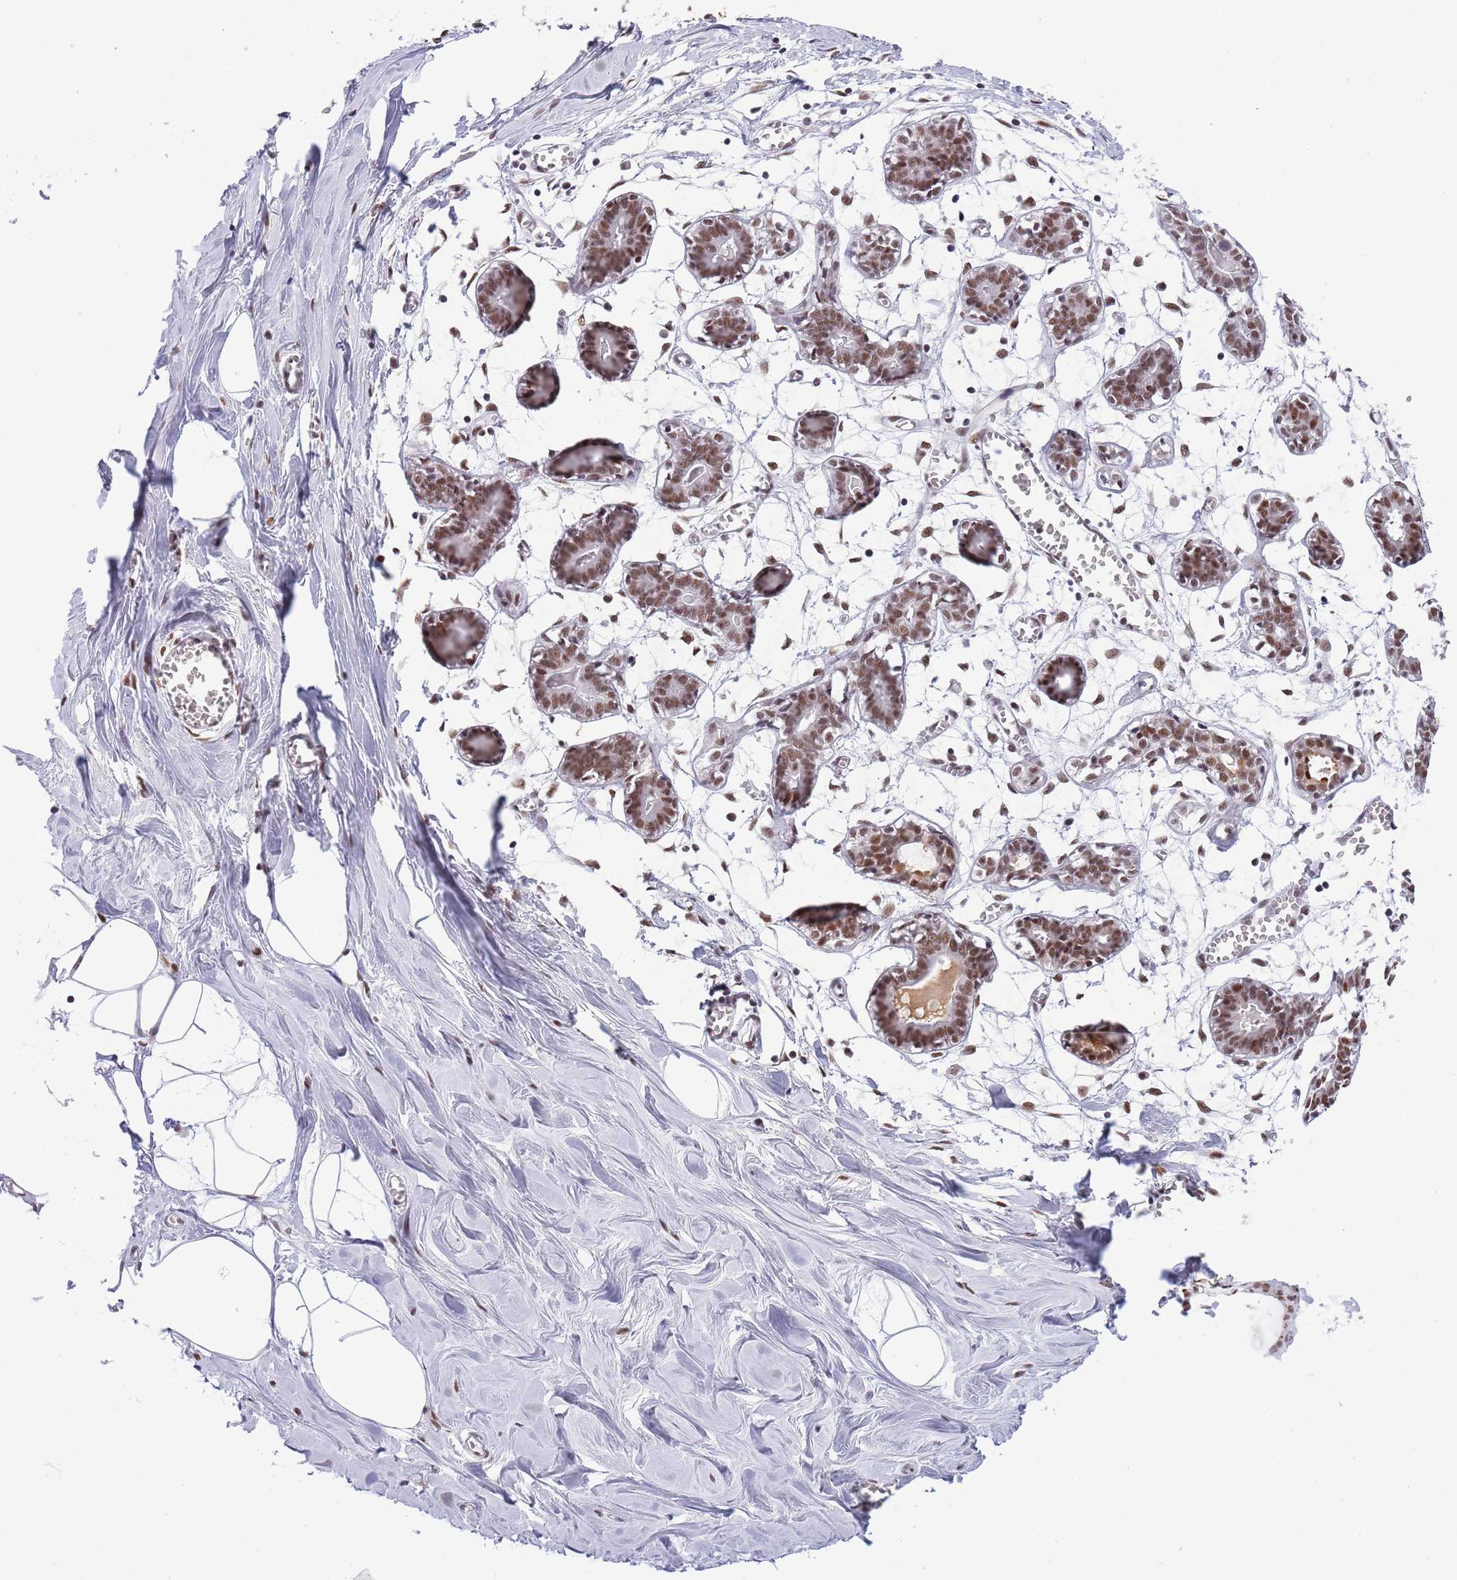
{"staining": {"intensity": "moderate", "quantity": "<25%", "location": "nuclear"}, "tissue": "breast", "cell_type": "Adipocytes", "image_type": "normal", "snomed": [{"axis": "morphology", "description": "Normal tissue, NOS"}, {"axis": "topography", "description": "Breast"}], "caption": "This is a histology image of immunohistochemistry staining of benign breast, which shows moderate expression in the nuclear of adipocytes.", "gene": "SF3A2", "patient": {"sex": "female", "age": 27}}